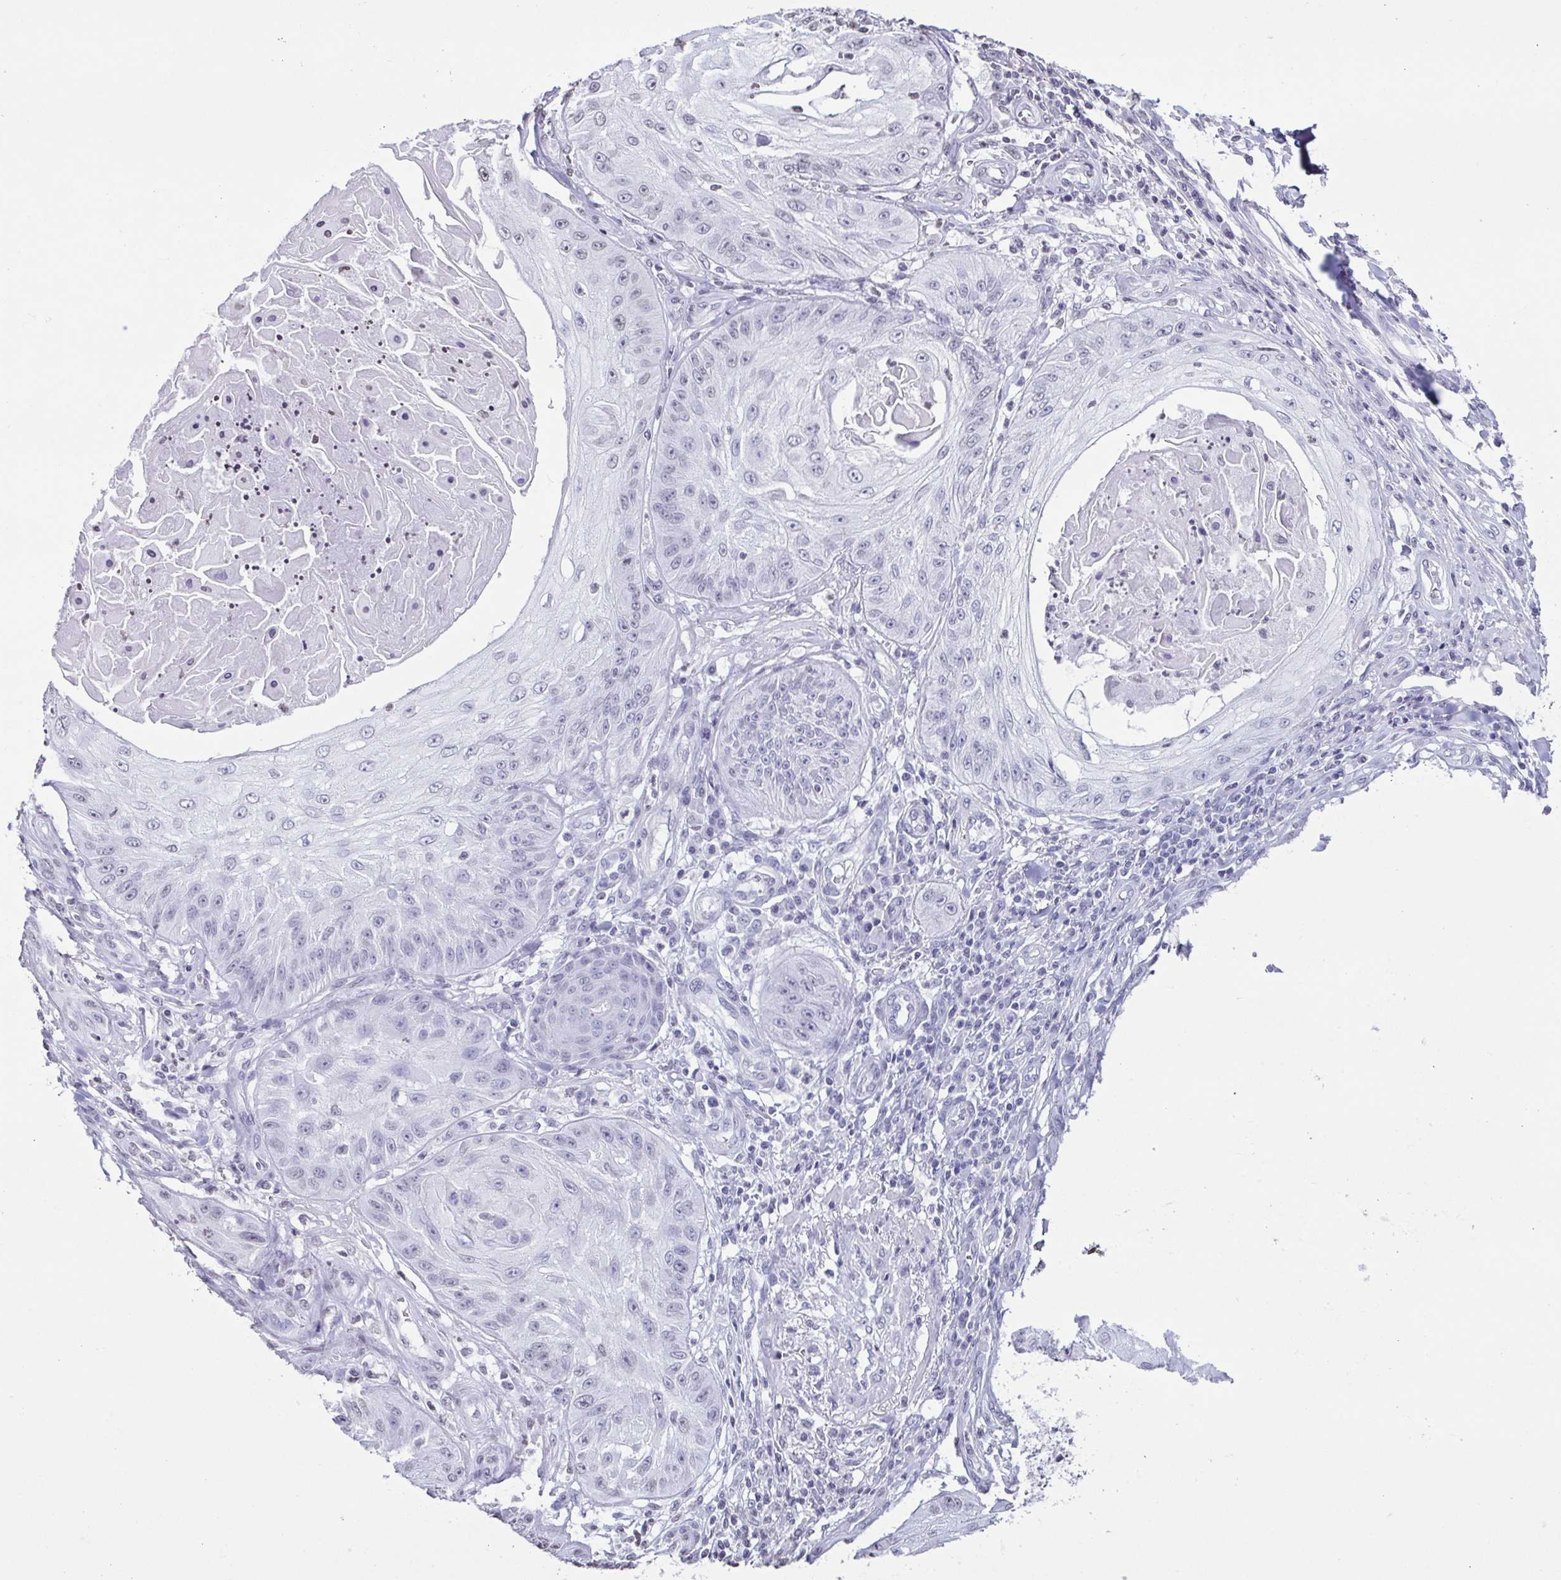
{"staining": {"intensity": "negative", "quantity": "none", "location": "none"}, "tissue": "skin cancer", "cell_type": "Tumor cells", "image_type": "cancer", "snomed": [{"axis": "morphology", "description": "Squamous cell carcinoma, NOS"}, {"axis": "topography", "description": "Skin"}], "caption": "Skin cancer (squamous cell carcinoma) was stained to show a protein in brown. There is no significant positivity in tumor cells.", "gene": "VCY1B", "patient": {"sex": "male", "age": 70}}